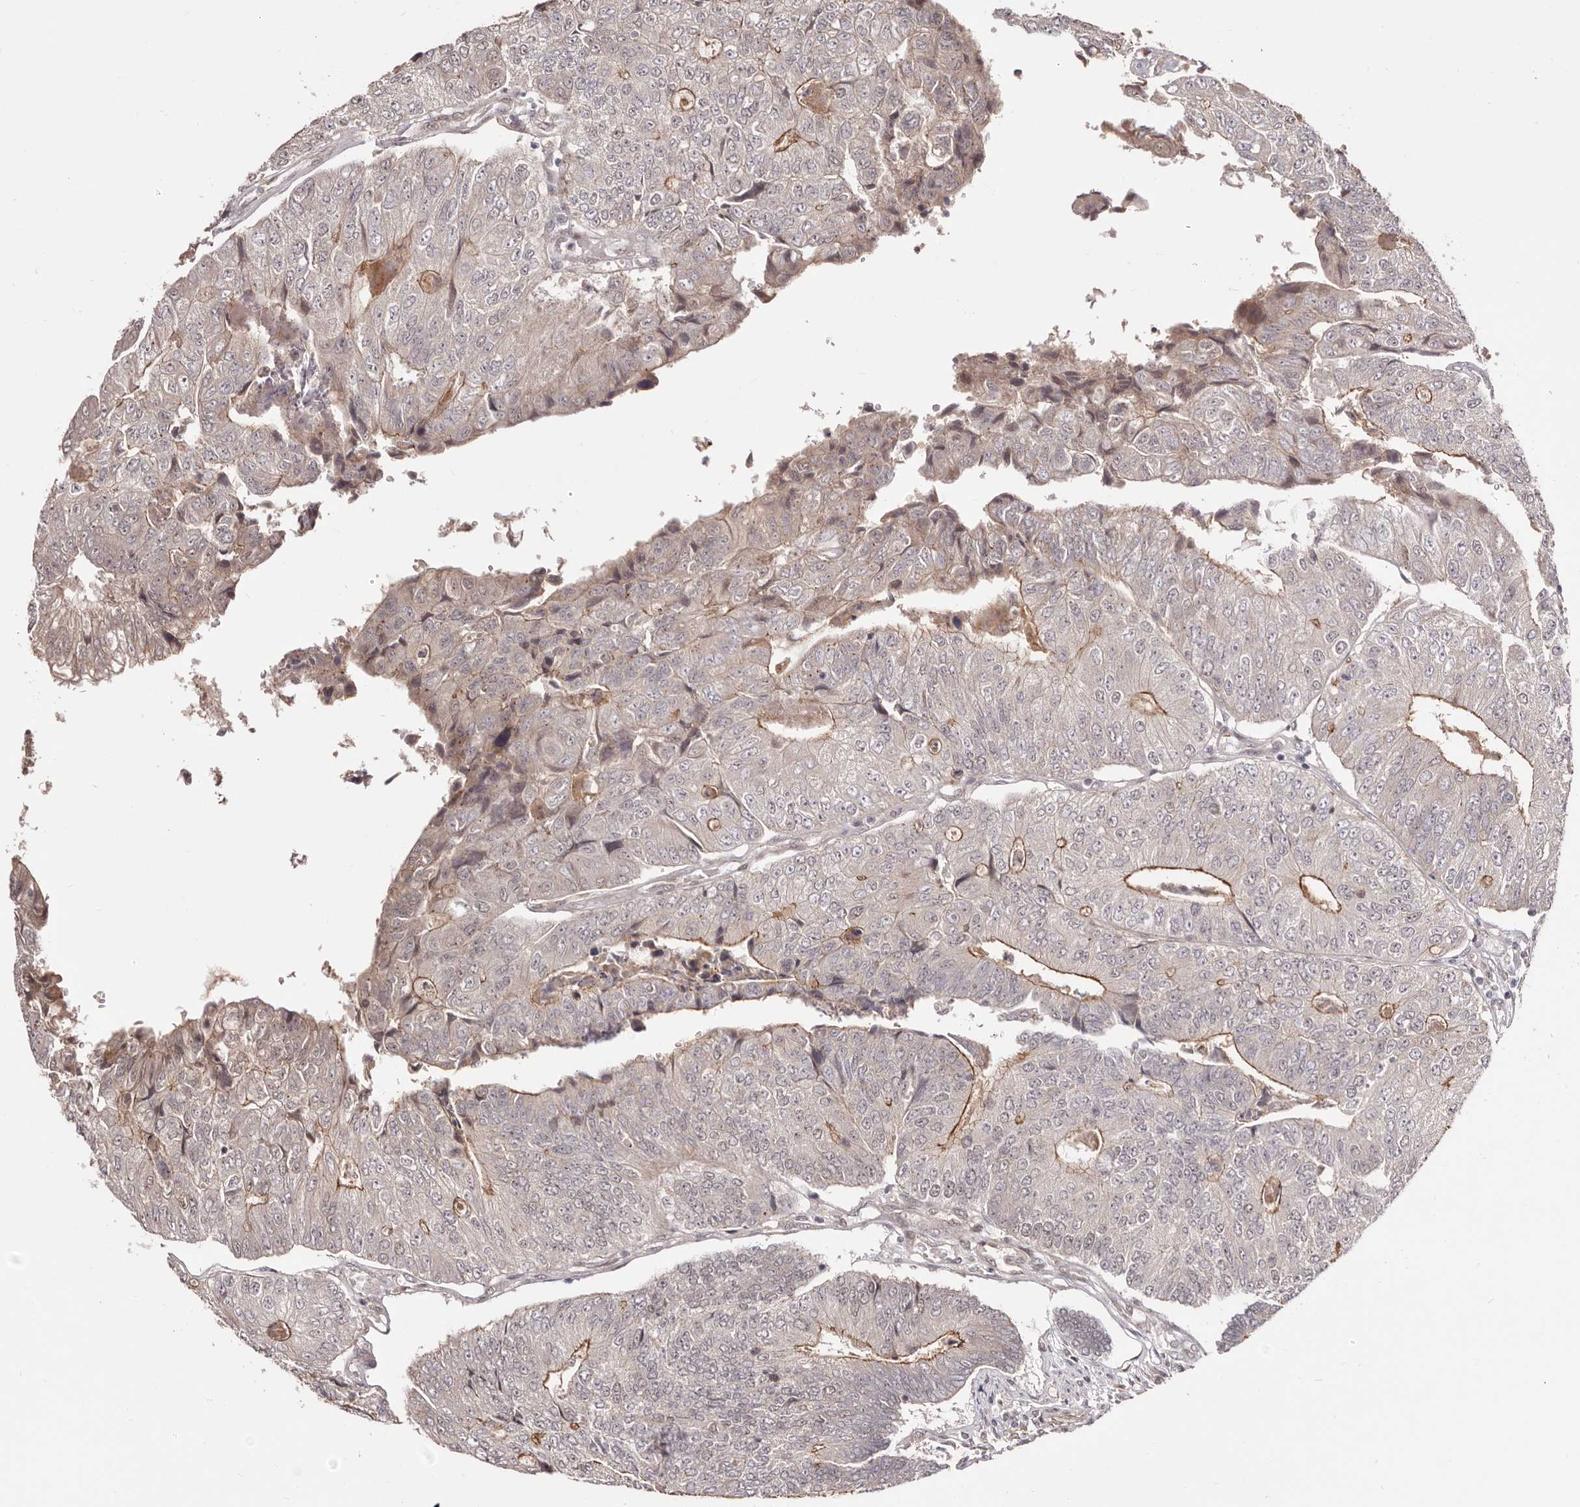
{"staining": {"intensity": "negative", "quantity": "none", "location": "none"}, "tissue": "colorectal cancer", "cell_type": "Tumor cells", "image_type": "cancer", "snomed": [{"axis": "morphology", "description": "Adenocarcinoma, NOS"}, {"axis": "topography", "description": "Colon"}], "caption": "Micrograph shows no significant protein staining in tumor cells of colorectal cancer.", "gene": "EGR3", "patient": {"sex": "female", "age": 67}}